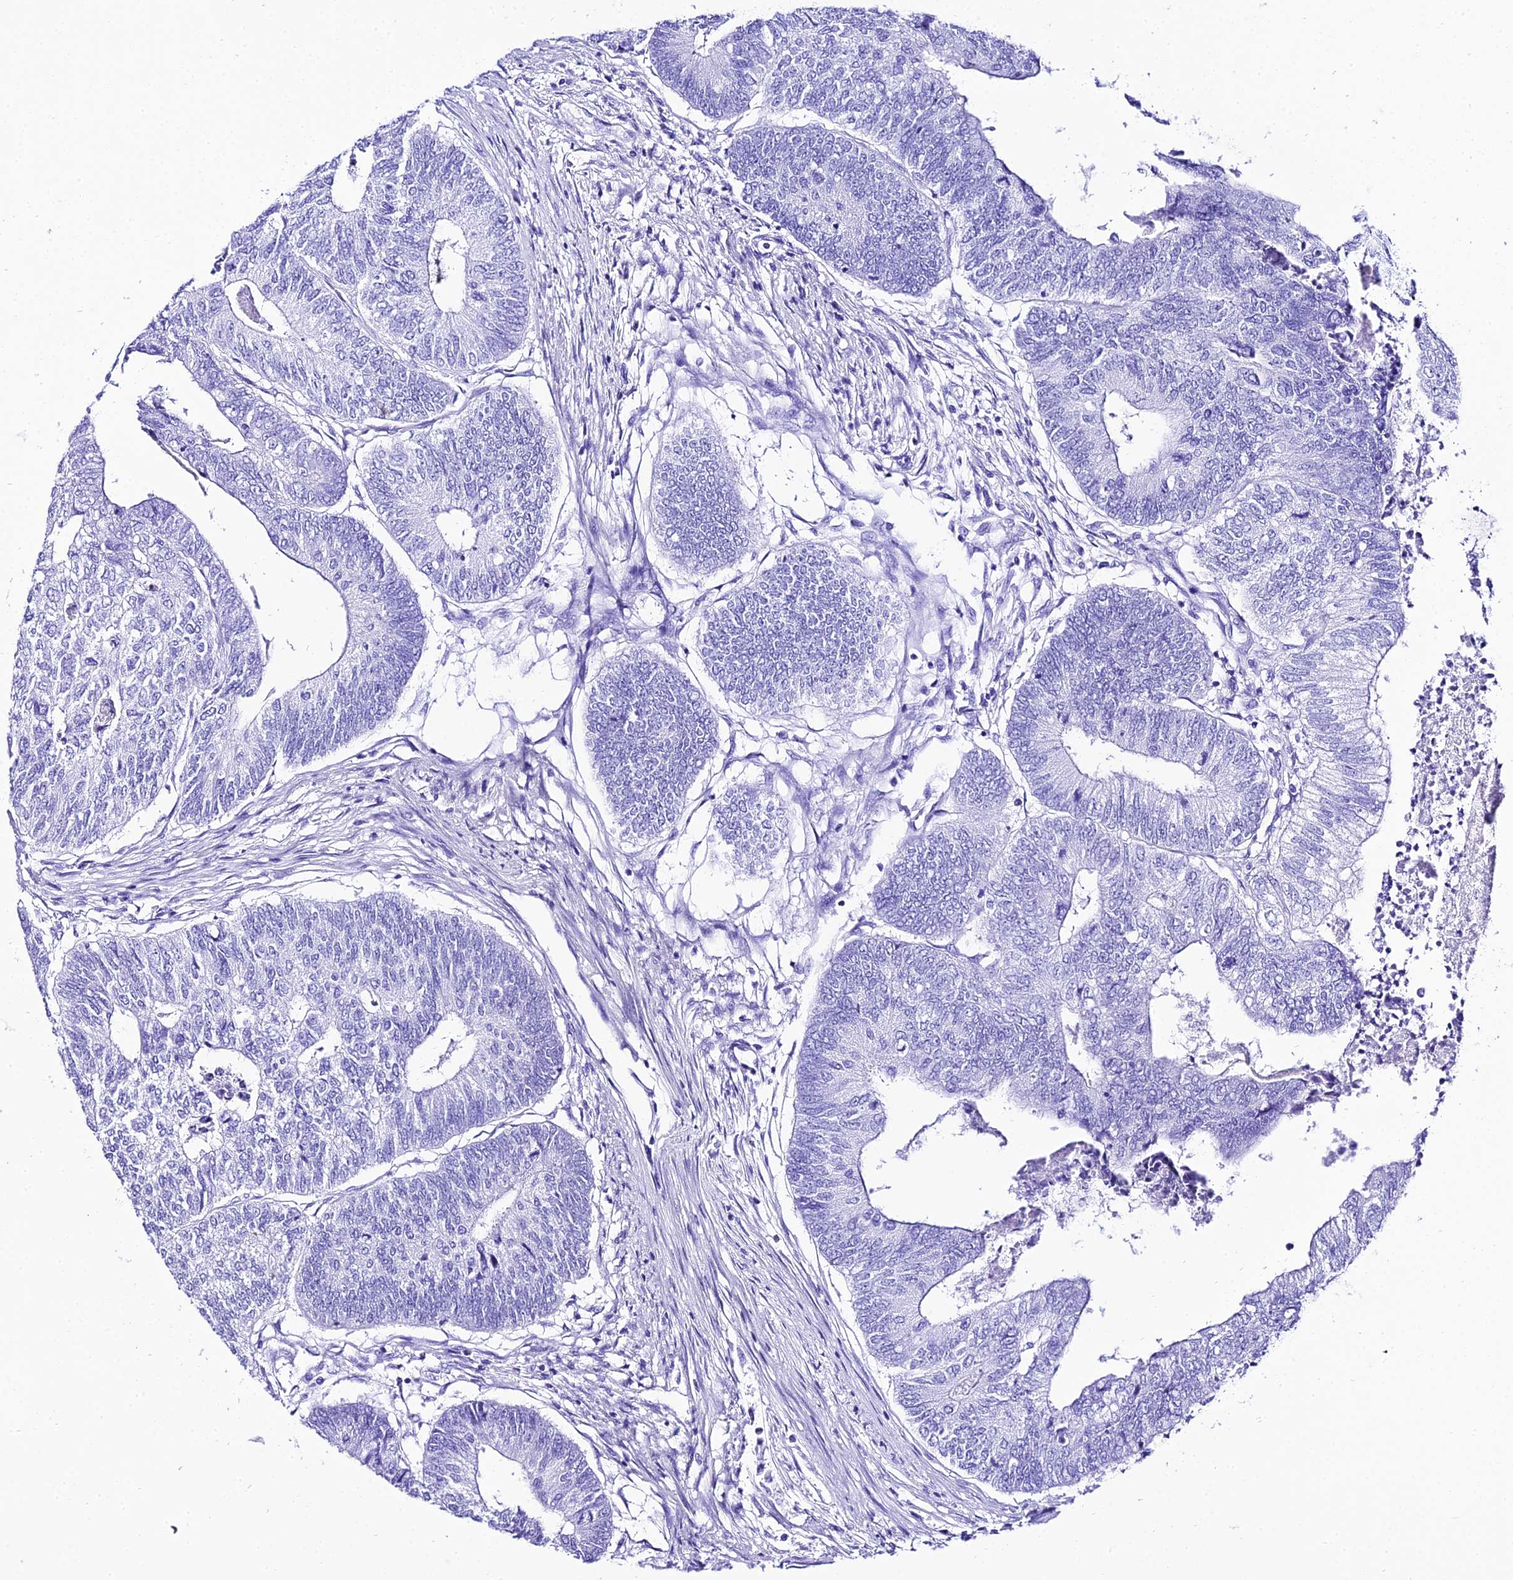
{"staining": {"intensity": "negative", "quantity": "none", "location": "none"}, "tissue": "colorectal cancer", "cell_type": "Tumor cells", "image_type": "cancer", "snomed": [{"axis": "morphology", "description": "Adenocarcinoma, NOS"}, {"axis": "topography", "description": "Colon"}], "caption": "Immunohistochemistry micrograph of neoplastic tissue: colorectal adenocarcinoma stained with DAB displays no significant protein expression in tumor cells. (DAB IHC with hematoxylin counter stain).", "gene": "TRMT44", "patient": {"sex": "female", "age": 67}}